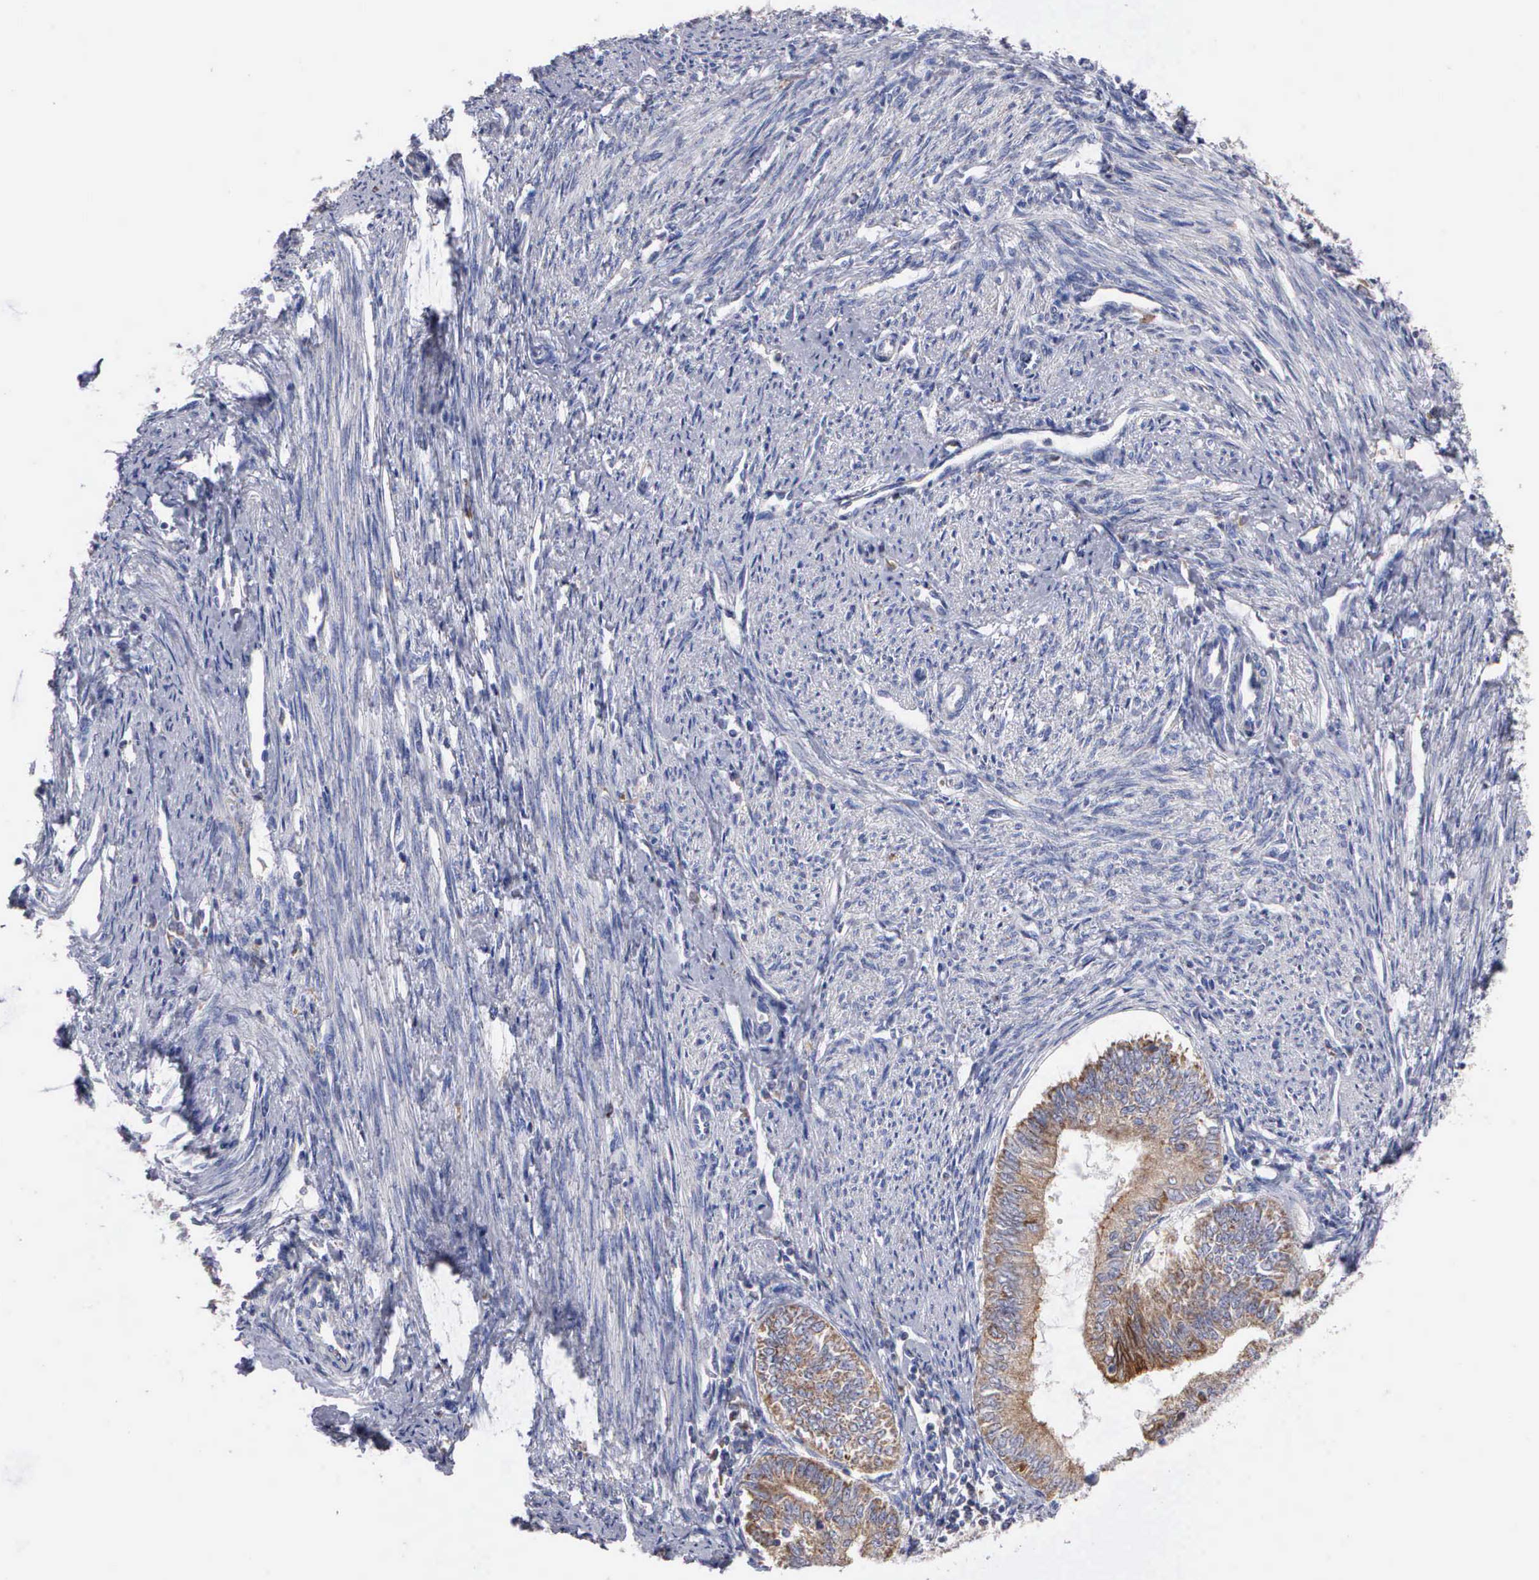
{"staining": {"intensity": "moderate", "quantity": "25%-75%", "location": "cytoplasmic/membranous"}, "tissue": "endometrial cancer", "cell_type": "Tumor cells", "image_type": "cancer", "snomed": [{"axis": "morphology", "description": "Adenocarcinoma, NOS"}, {"axis": "topography", "description": "Endometrium"}], "caption": "Human endometrial cancer stained with a brown dye shows moderate cytoplasmic/membranous positive expression in approximately 25%-75% of tumor cells.", "gene": "PTGS2", "patient": {"sex": "female", "age": 66}}